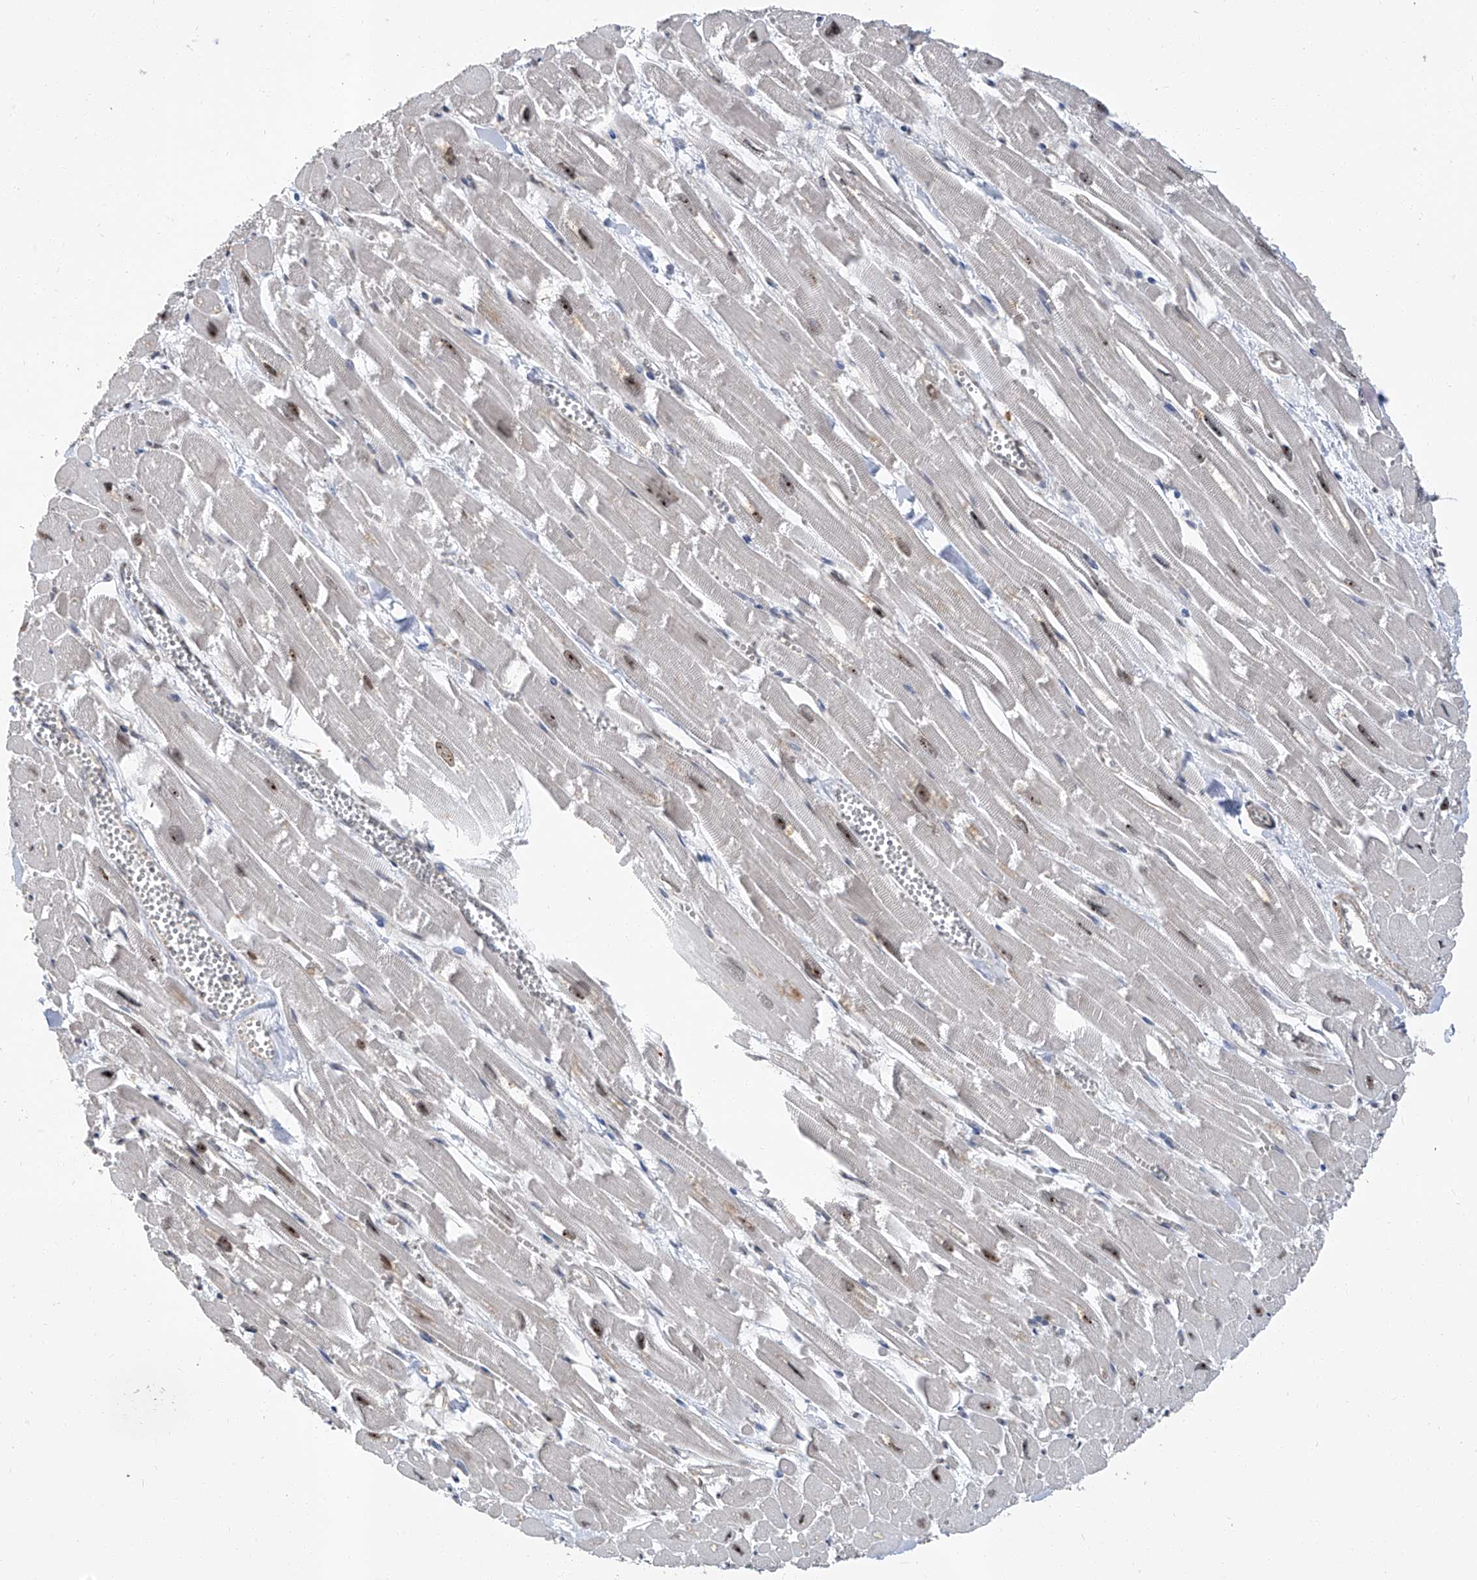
{"staining": {"intensity": "moderate", "quantity": ">75%", "location": "nuclear"}, "tissue": "heart muscle", "cell_type": "Cardiomyocytes", "image_type": "normal", "snomed": [{"axis": "morphology", "description": "Normal tissue, NOS"}, {"axis": "topography", "description": "Heart"}], "caption": "Unremarkable heart muscle reveals moderate nuclear expression in about >75% of cardiomyocytes, visualized by immunohistochemistry.", "gene": "CMTR1", "patient": {"sex": "male", "age": 54}}